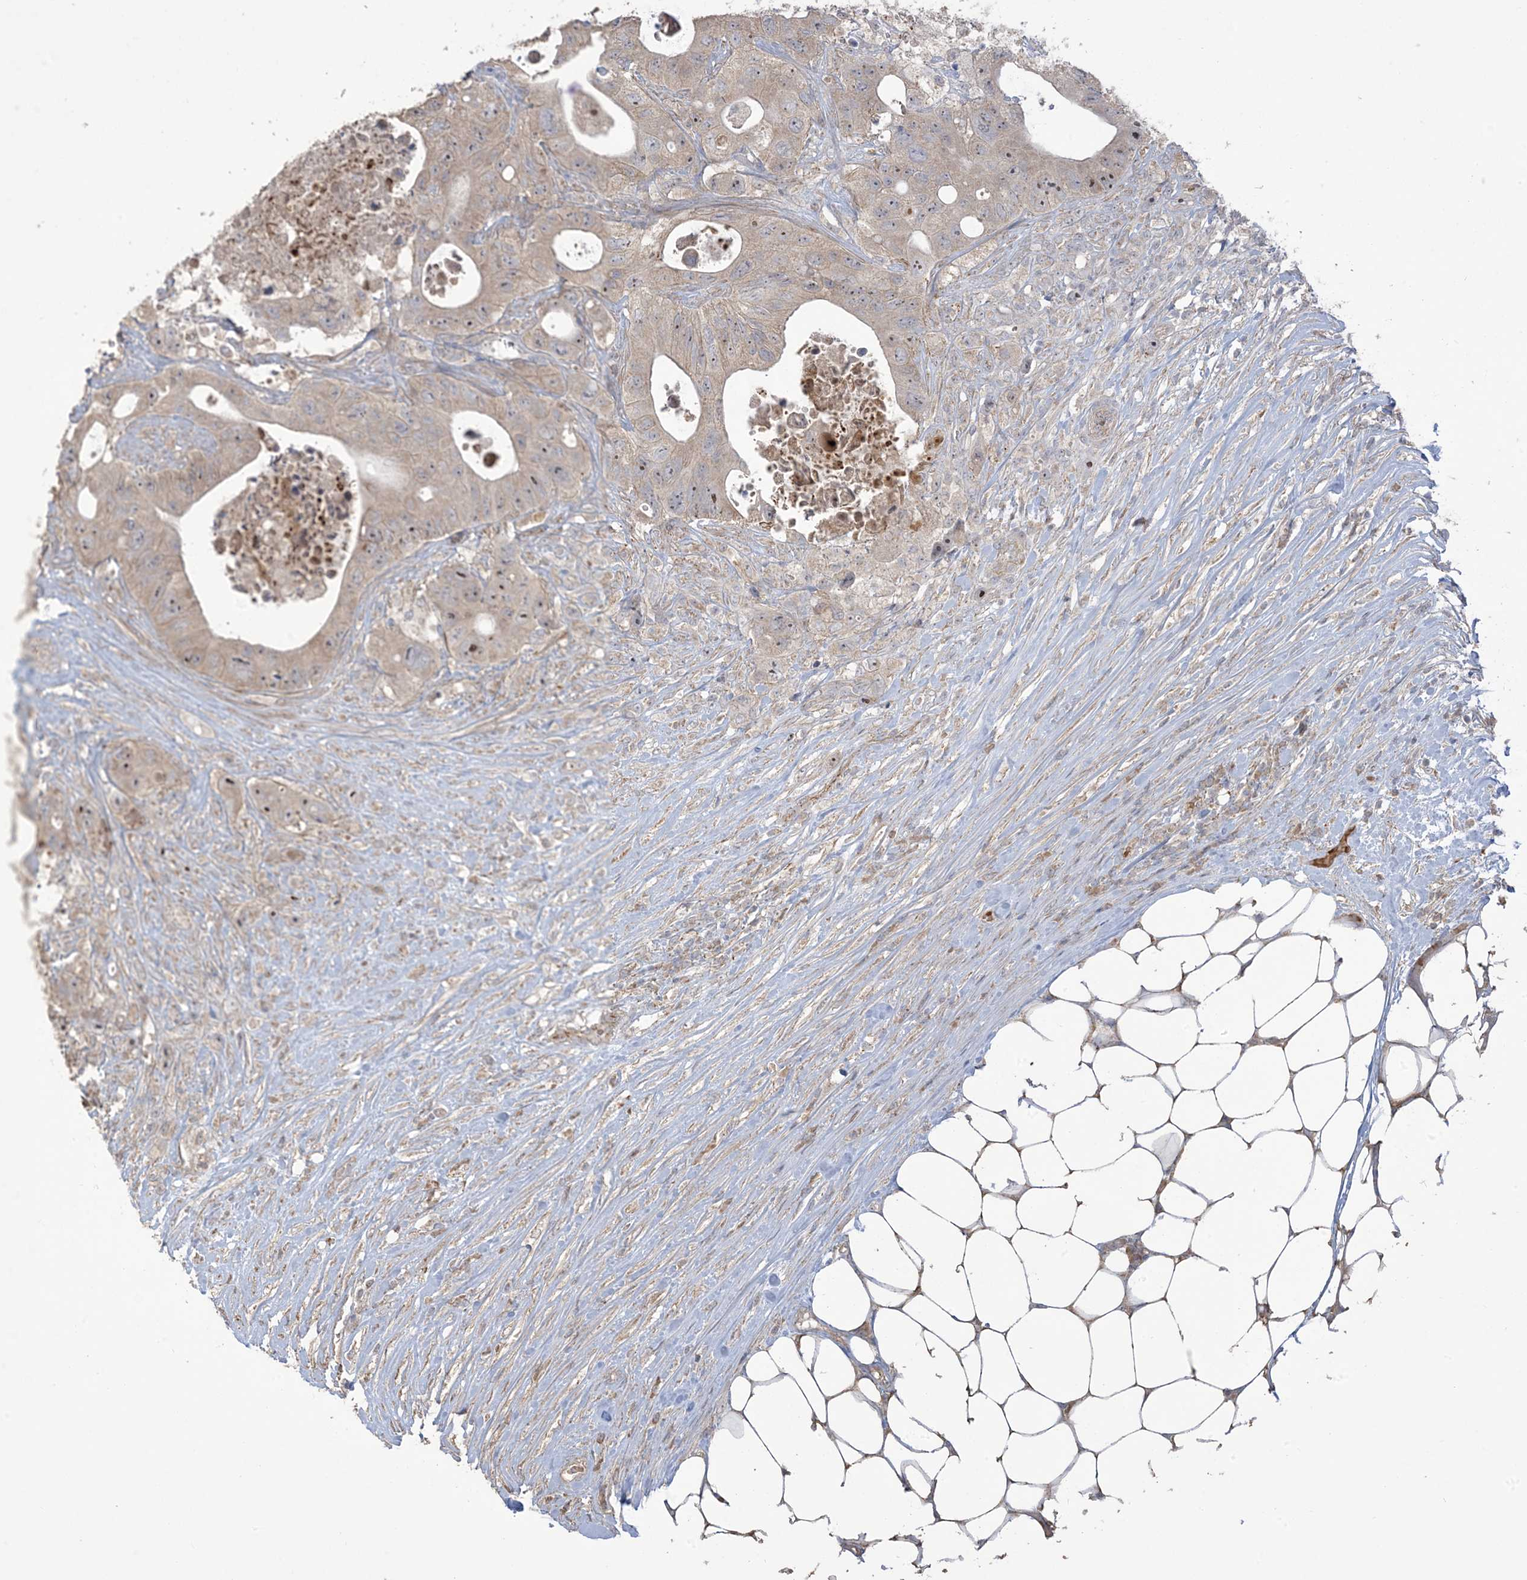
{"staining": {"intensity": "moderate", "quantity": "<25%", "location": "nuclear"}, "tissue": "colorectal cancer", "cell_type": "Tumor cells", "image_type": "cancer", "snomed": [{"axis": "morphology", "description": "Adenocarcinoma, NOS"}, {"axis": "topography", "description": "Colon"}], "caption": "An image of adenocarcinoma (colorectal) stained for a protein exhibits moderate nuclear brown staining in tumor cells. The staining was performed using DAB to visualize the protein expression in brown, while the nuclei were stained in blue with hematoxylin (Magnification: 20x).", "gene": "KLHL18", "patient": {"sex": "female", "age": 46}}